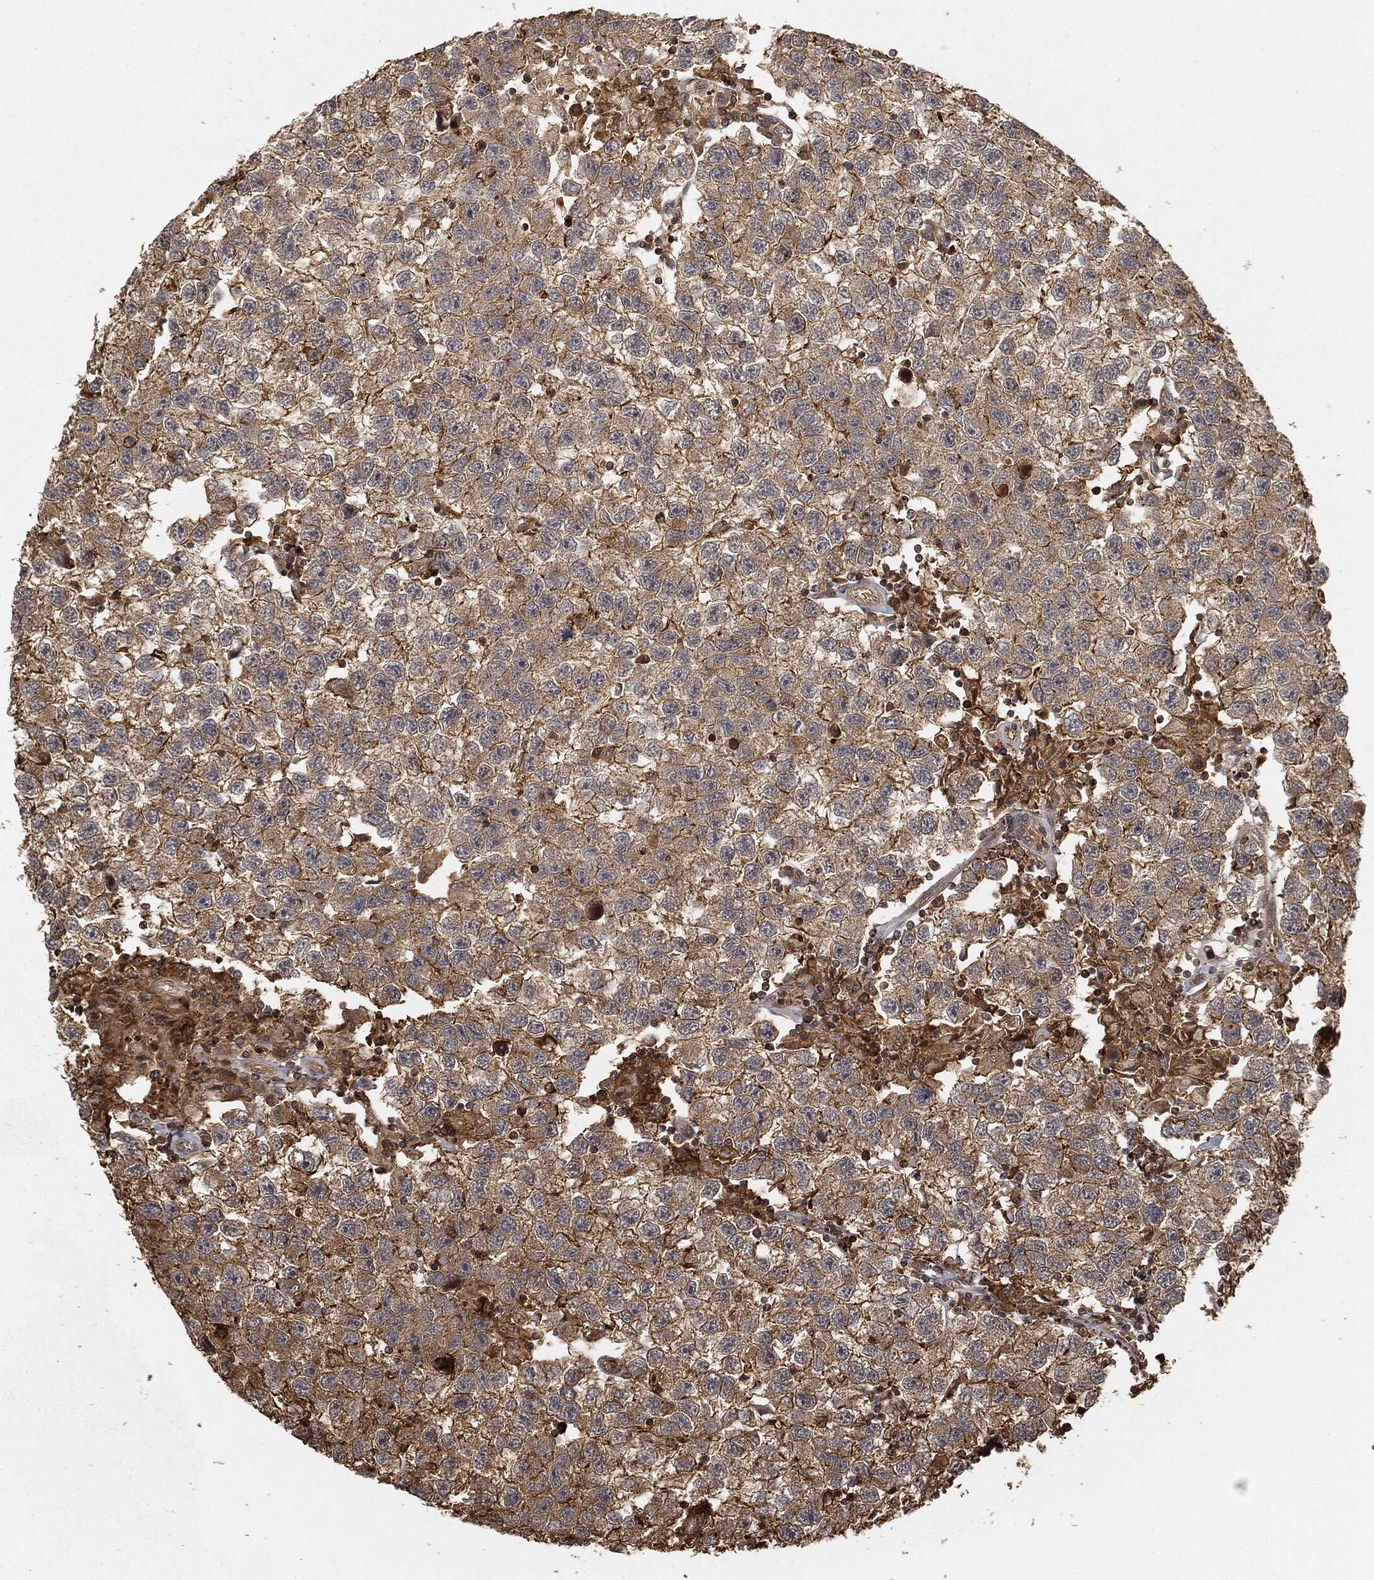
{"staining": {"intensity": "strong", "quantity": "<25%", "location": "cytoplasmic/membranous"}, "tissue": "testis cancer", "cell_type": "Tumor cells", "image_type": "cancer", "snomed": [{"axis": "morphology", "description": "Seminoma, NOS"}, {"axis": "topography", "description": "Testis"}], "caption": "Strong cytoplasmic/membranous staining is appreciated in about <25% of tumor cells in testis seminoma. Nuclei are stained in blue.", "gene": "TPT1", "patient": {"sex": "male", "age": 26}}